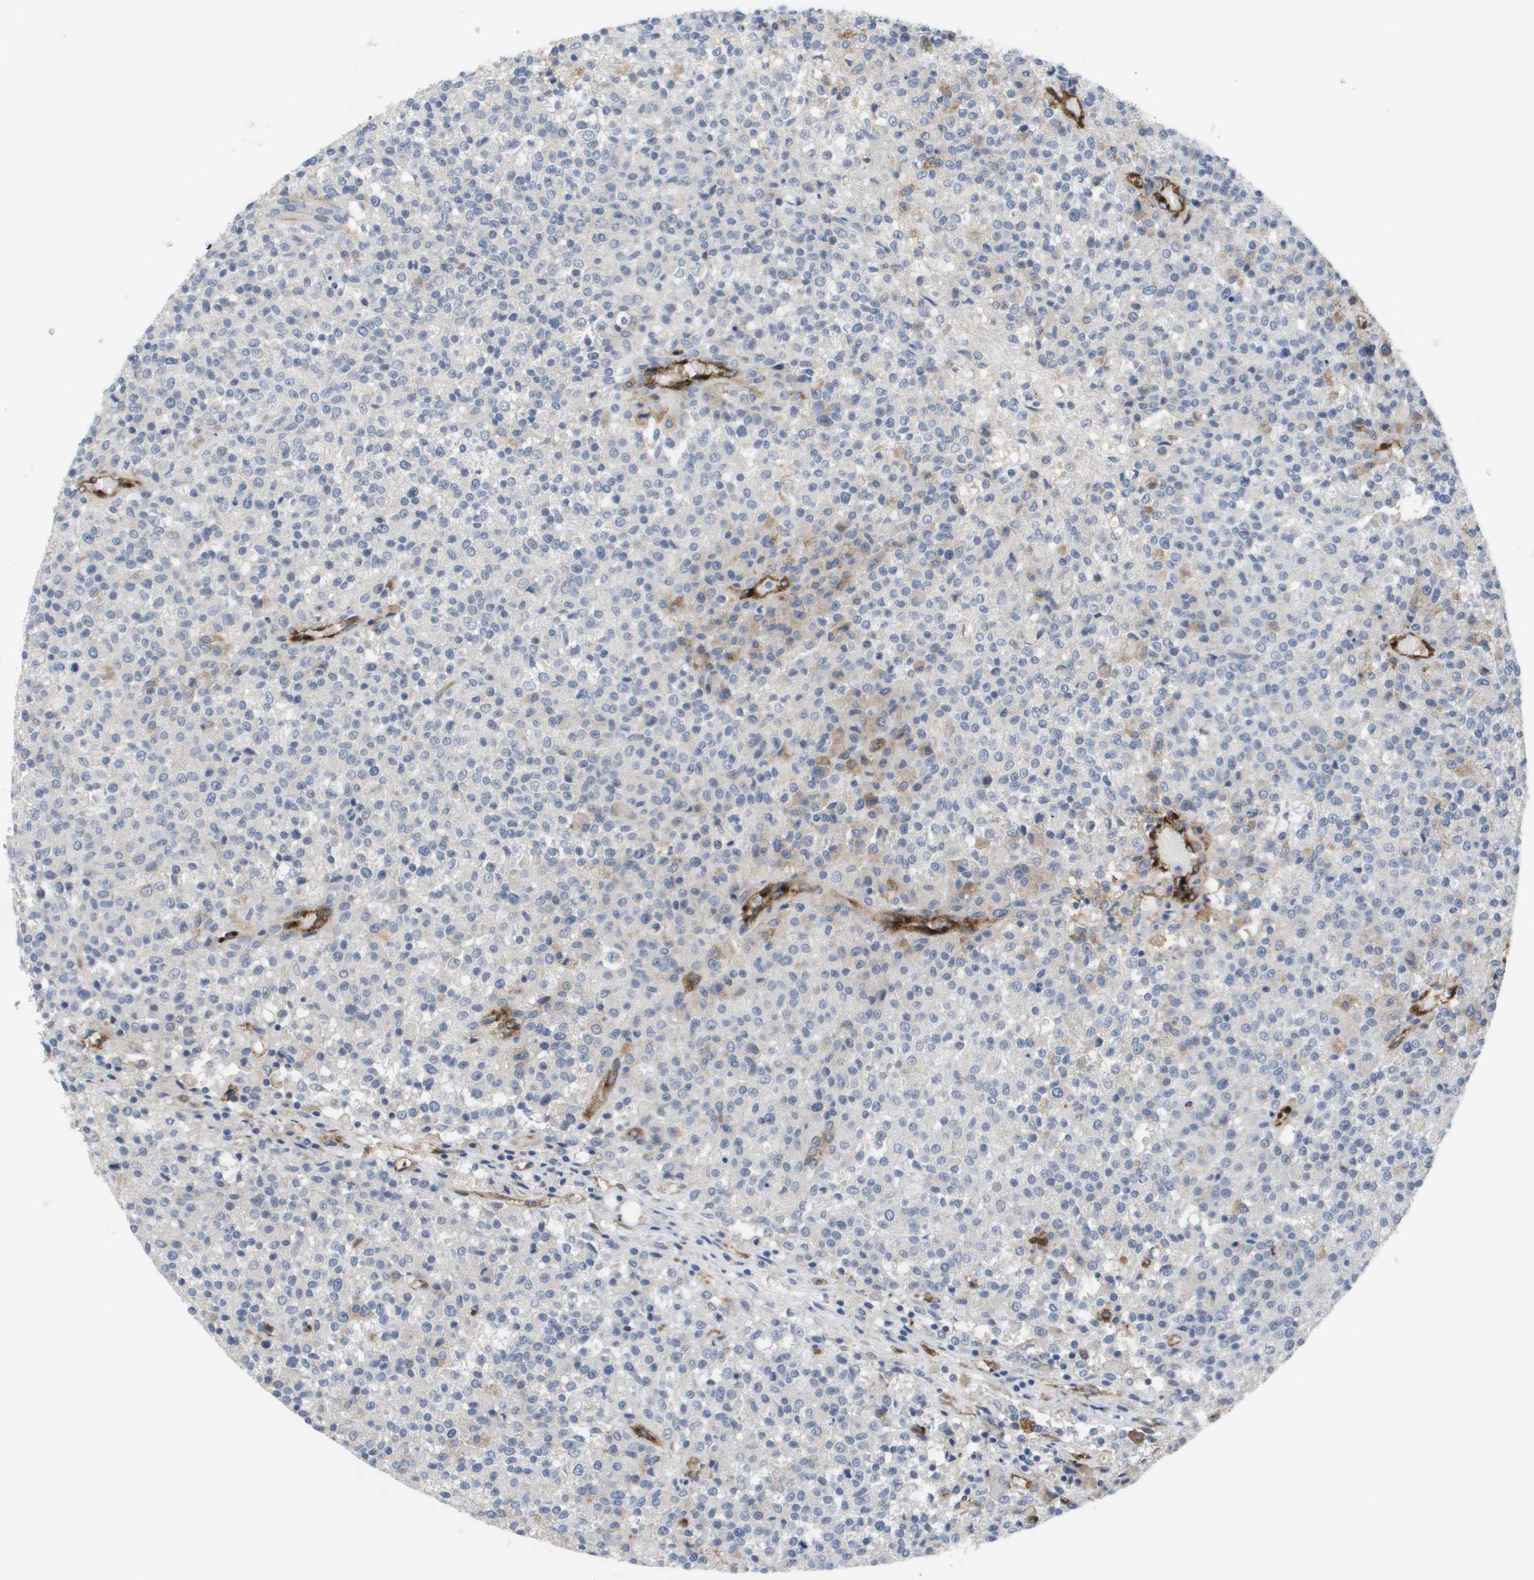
{"staining": {"intensity": "negative", "quantity": "none", "location": "none"}, "tissue": "testis cancer", "cell_type": "Tumor cells", "image_type": "cancer", "snomed": [{"axis": "morphology", "description": "Seminoma, NOS"}, {"axis": "topography", "description": "Testis"}], "caption": "This micrograph is of testis seminoma stained with immunohistochemistry to label a protein in brown with the nuclei are counter-stained blue. There is no positivity in tumor cells.", "gene": "ANGPT2", "patient": {"sex": "male", "age": 59}}